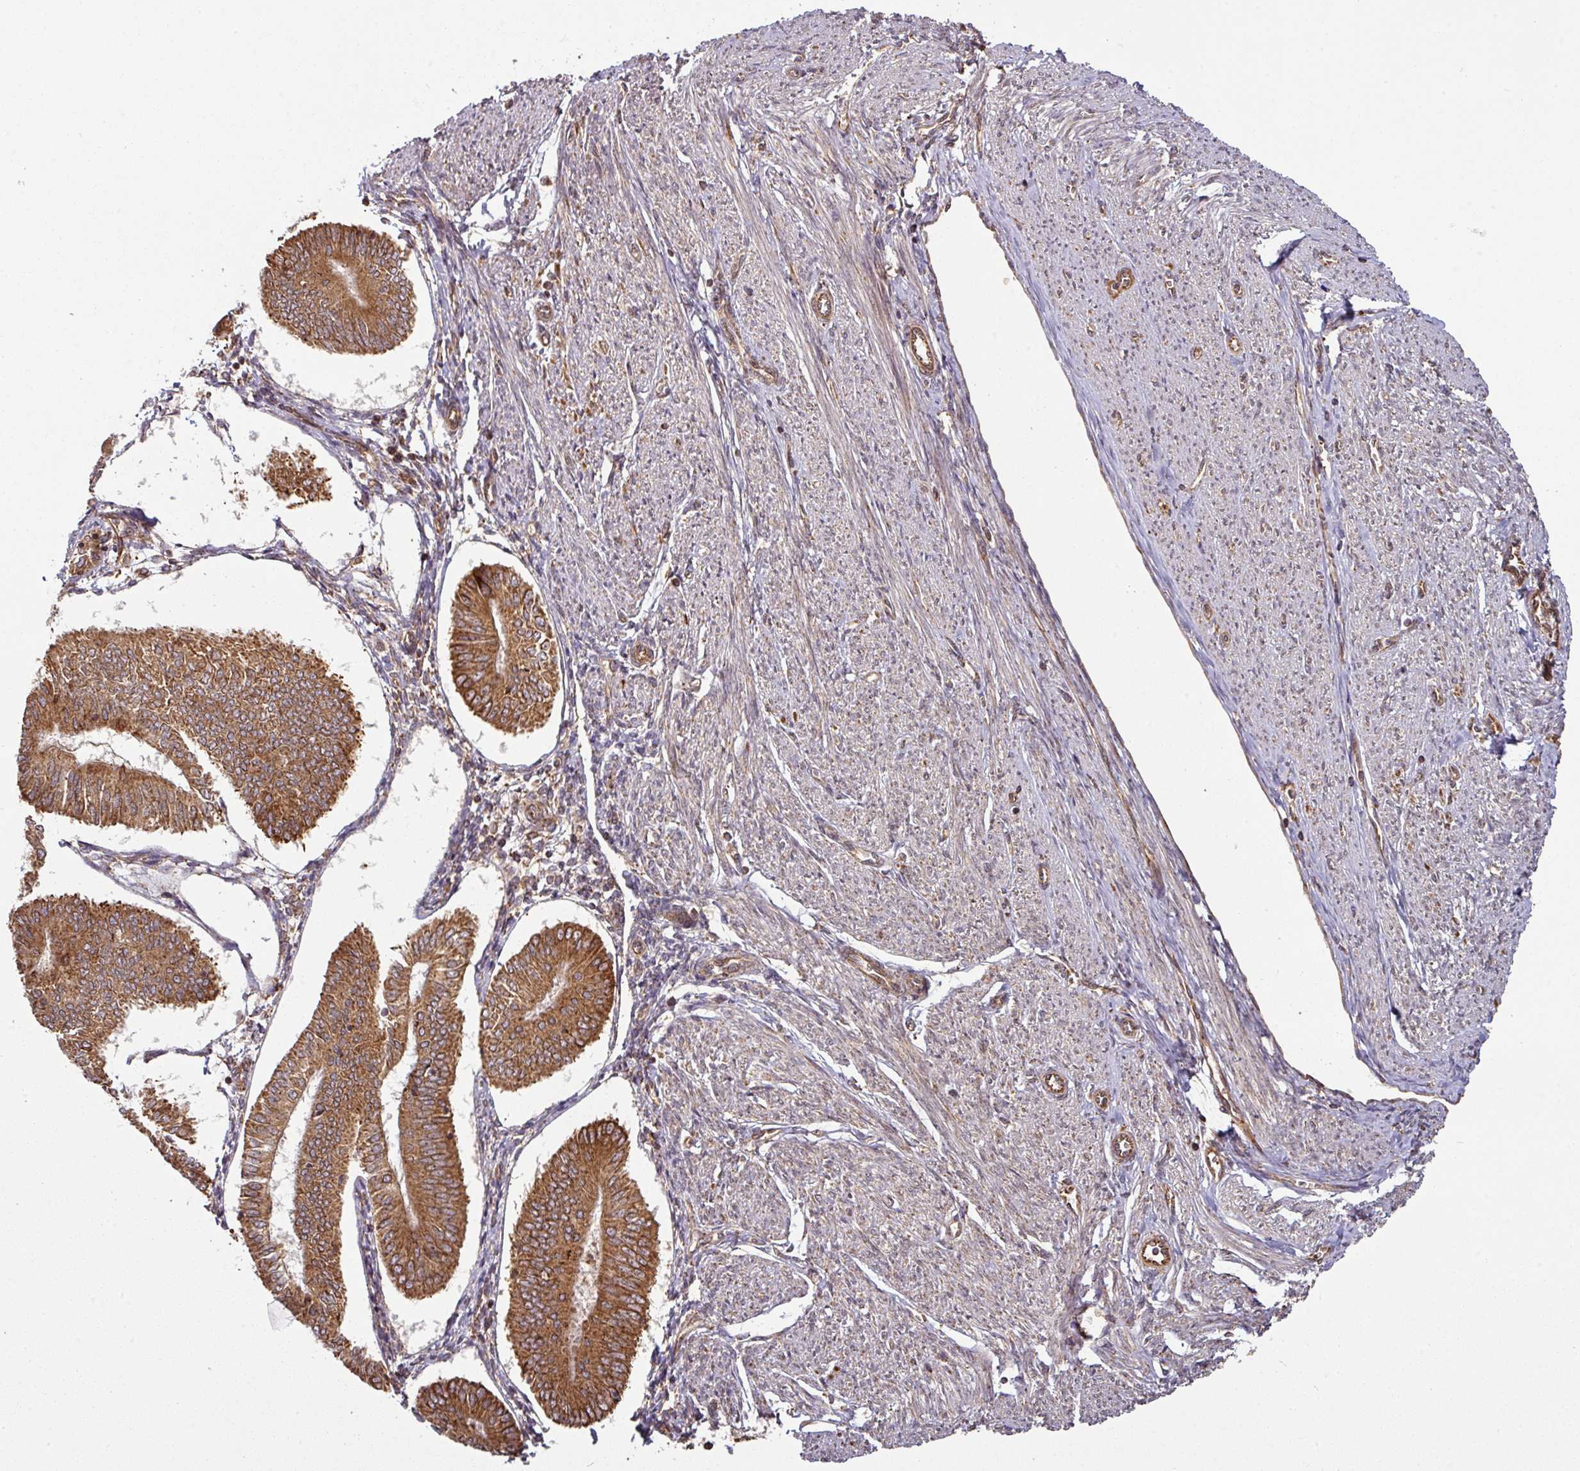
{"staining": {"intensity": "moderate", "quantity": ">75%", "location": "cytoplasmic/membranous"}, "tissue": "endometrial cancer", "cell_type": "Tumor cells", "image_type": "cancer", "snomed": [{"axis": "morphology", "description": "Adenocarcinoma, NOS"}, {"axis": "topography", "description": "Endometrium"}], "caption": "Endometrial cancer stained with DAB immunohistochemistry (IHC) reveals medium levels of moderate cytoplasmic/membranous expression in about >75% of tumor cells.", "gene": "TRAP1", "patient": {"sex": "female", "age": 58}}